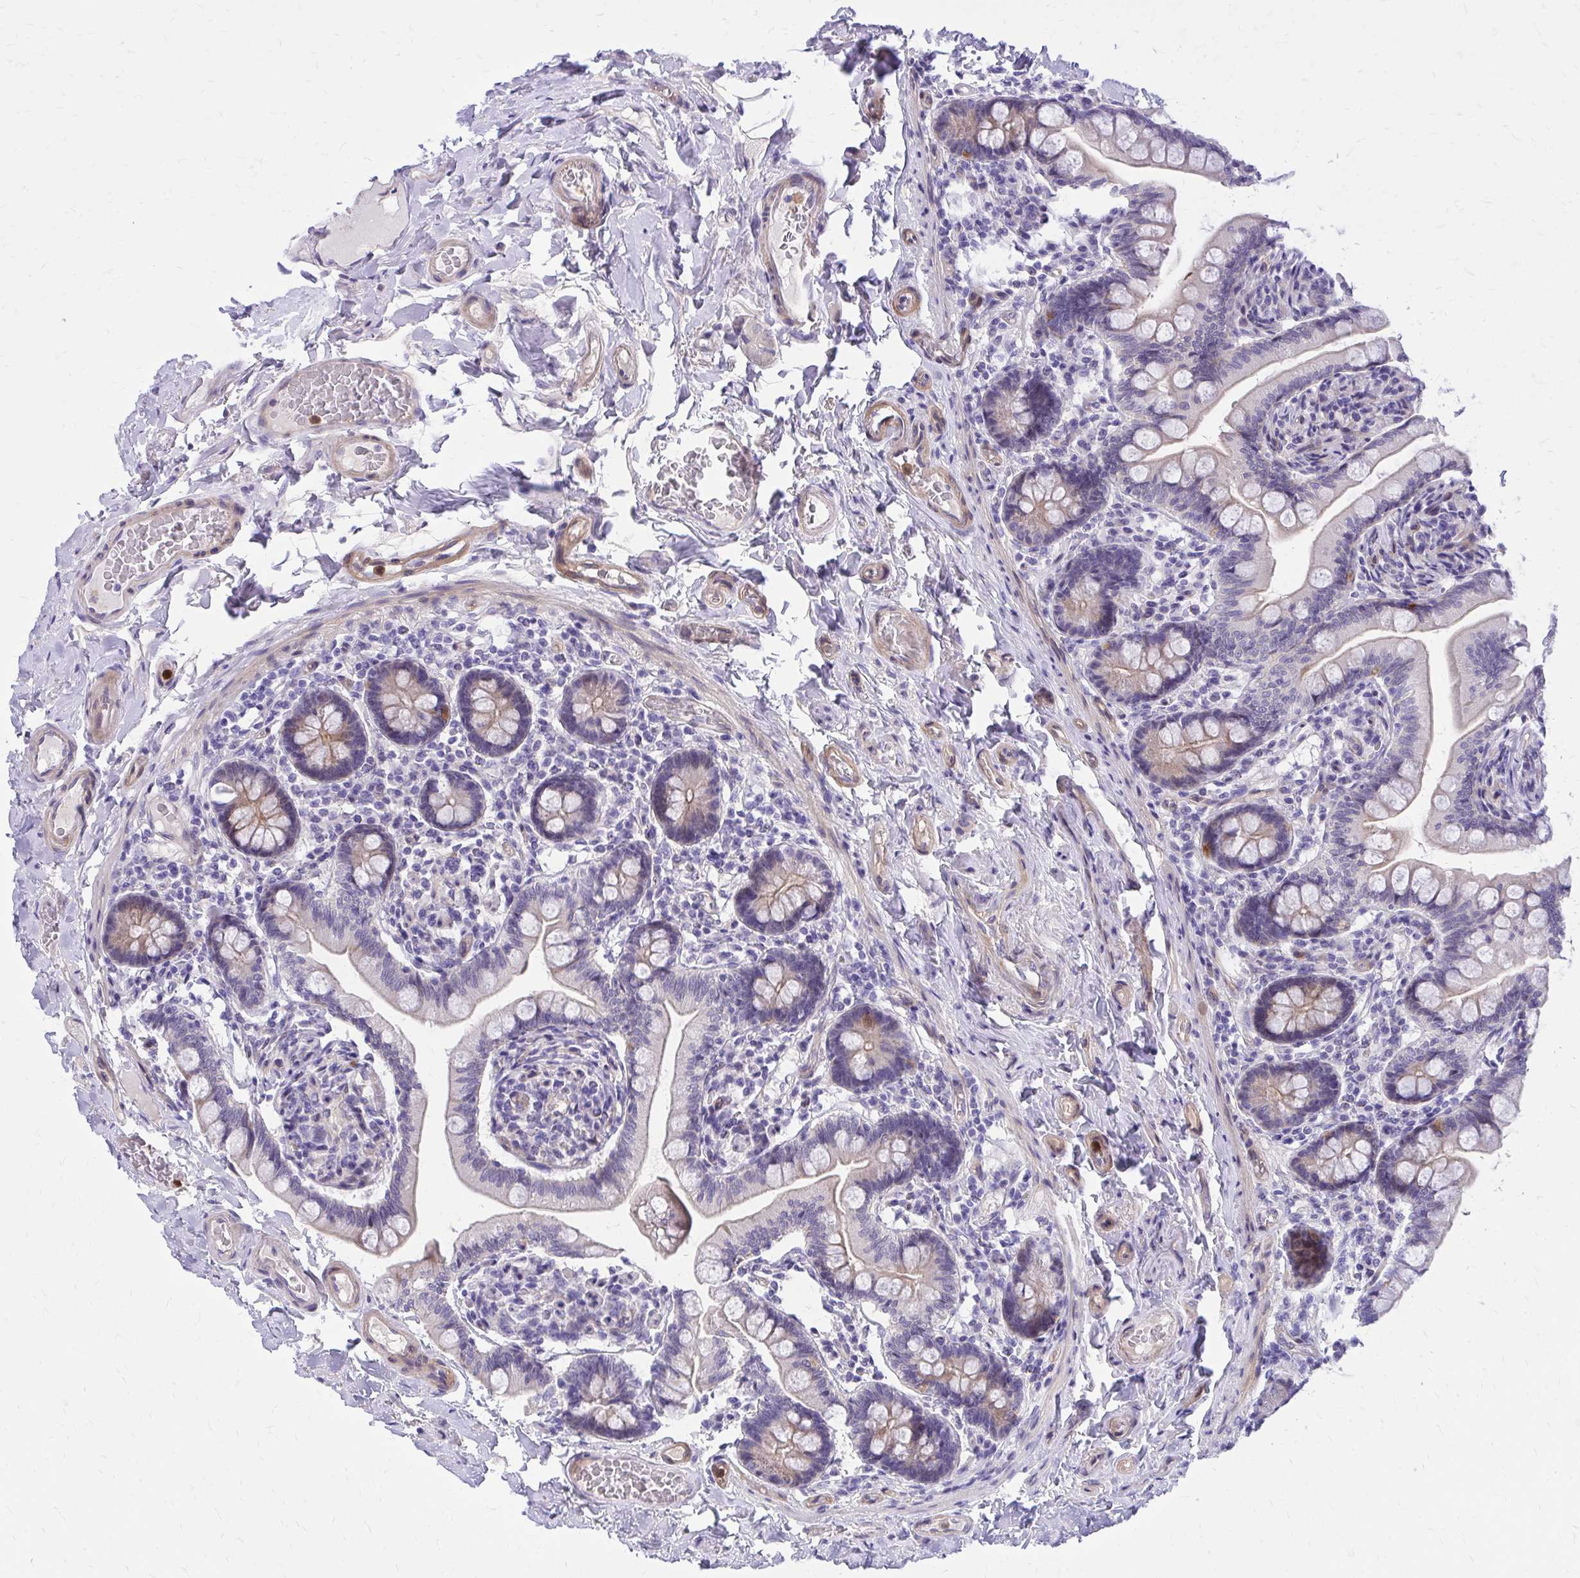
{"staining": {"intensity": "weak", "quantity": "25%-75%", "location": "cytoplasmic/membranous"}, "tissue": "small intestine", "cell_type": "Glandular cells", "image_type": "normal", "snomed": [{"axis": "morphology", "description": "Normal tissue, NOS"}, {"axis": "topography", "description": "Small intestine"}], "caption": "The micrograph shows a brown stain indicating the presence of a protein in the cytoplasmic/membranous of glandular cells in small intestine. The staining was performed using DAB (3,3'-diaminobenzidine), with brown indicating positive protein expression. Nuclei are stained blue with hematoxylin.", "gene": "ADAMTSL1", "patient": {"sex": "female", "age": 64}}